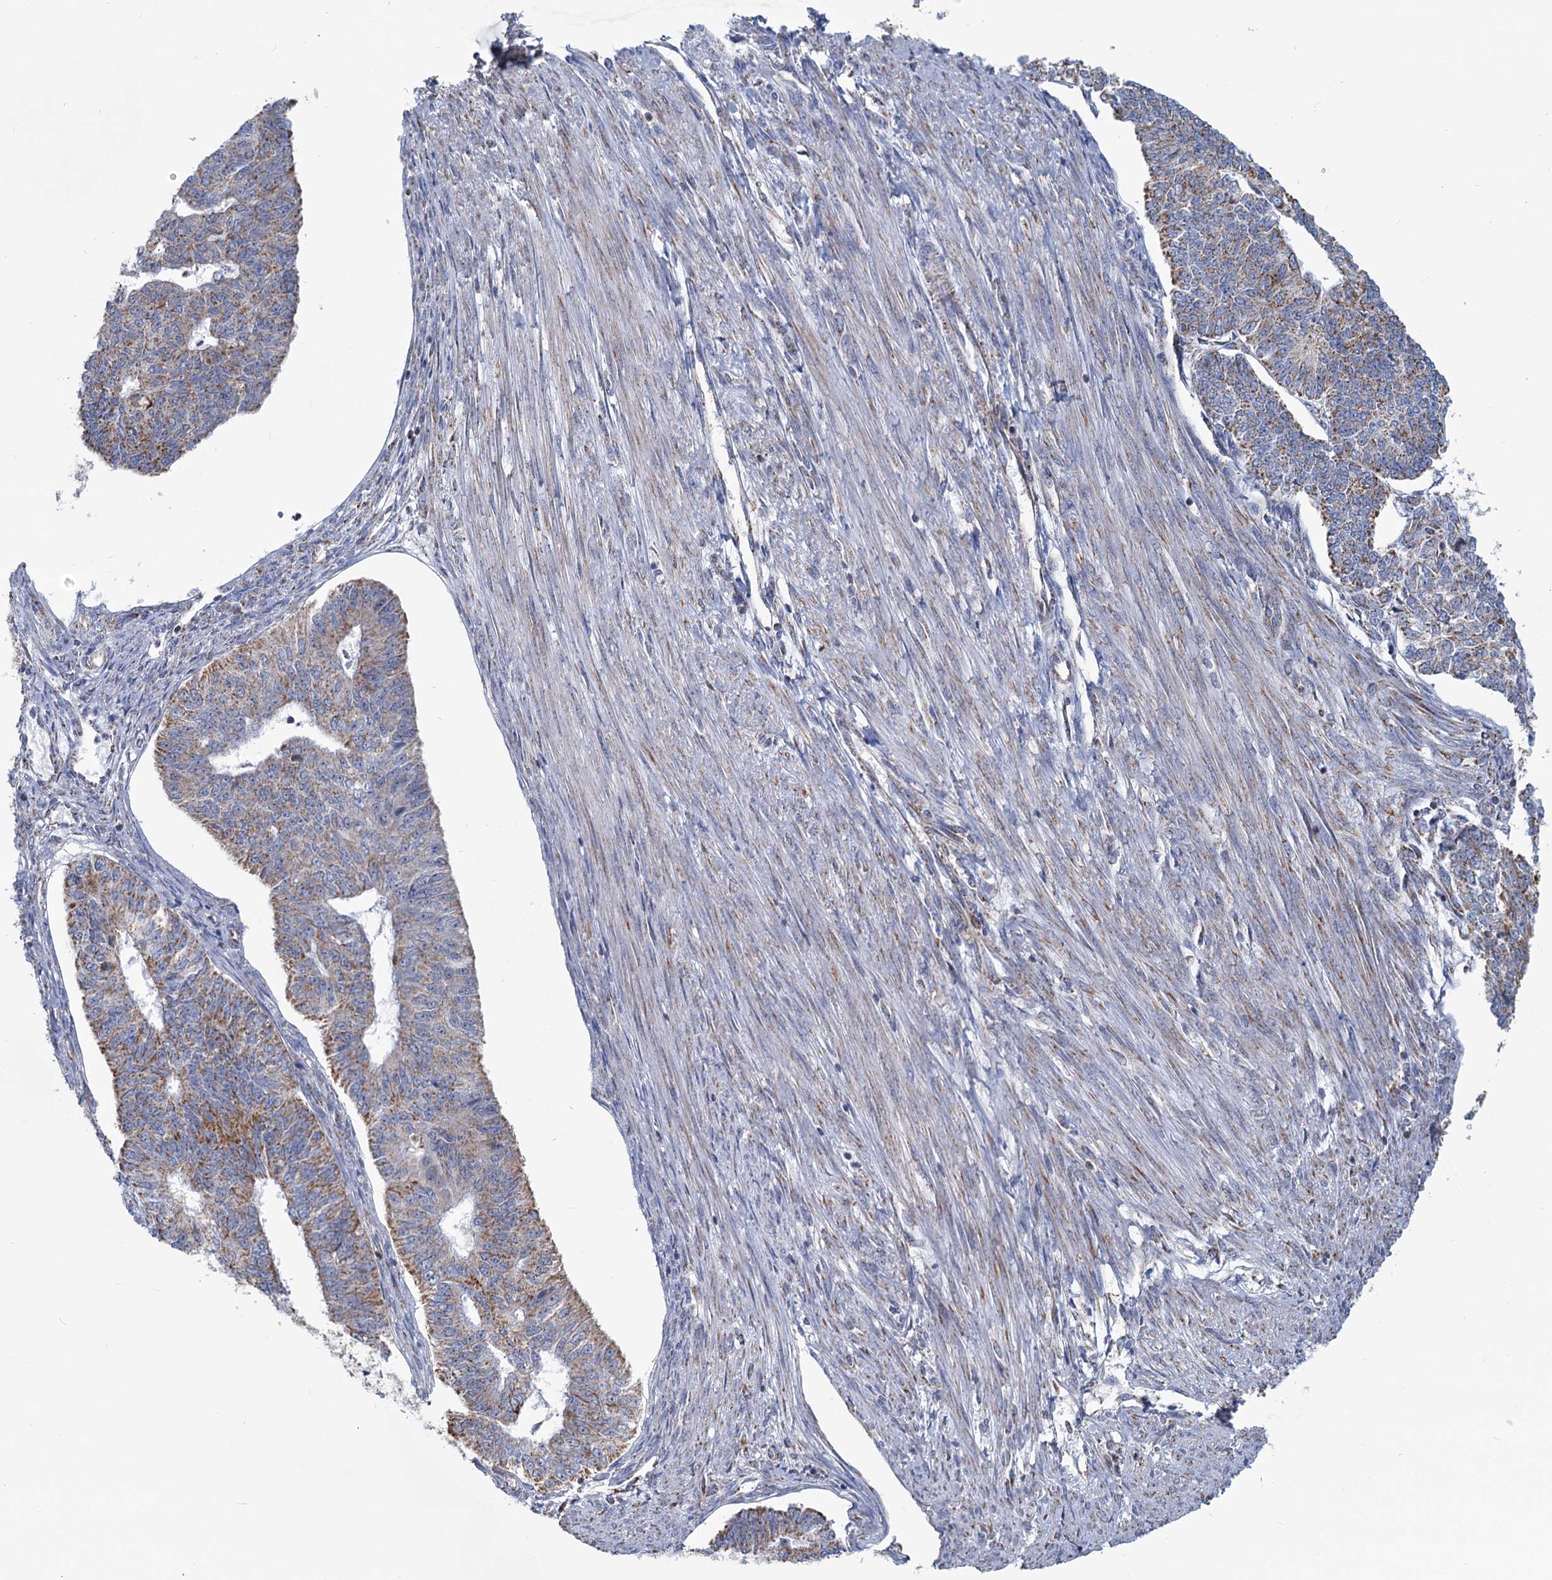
{"staining": {"intensity": "moderate", "quantity": ">75%", "location": "cytoplasmic/membranous"}, "tissue": "endometrial cancer", "cell_type": "Tumor cells", "image_type": "cancer", "snomed": [{"axis": "morphology", "description": "Adenocarcinoma, NOS"}, {"axis": "topography", "description": "Endometrium"}], "caption": "Immunohistochemistry (IHC) image of endometrial adenocarcinoma stained for a protein (brown), which demonstrates medium levels of moderate cytoplasmic/membranous staining in approximately >75% of tumor cells.", "gene": "NDUFC2", "patient": {"sex": "female", "age": 32}}